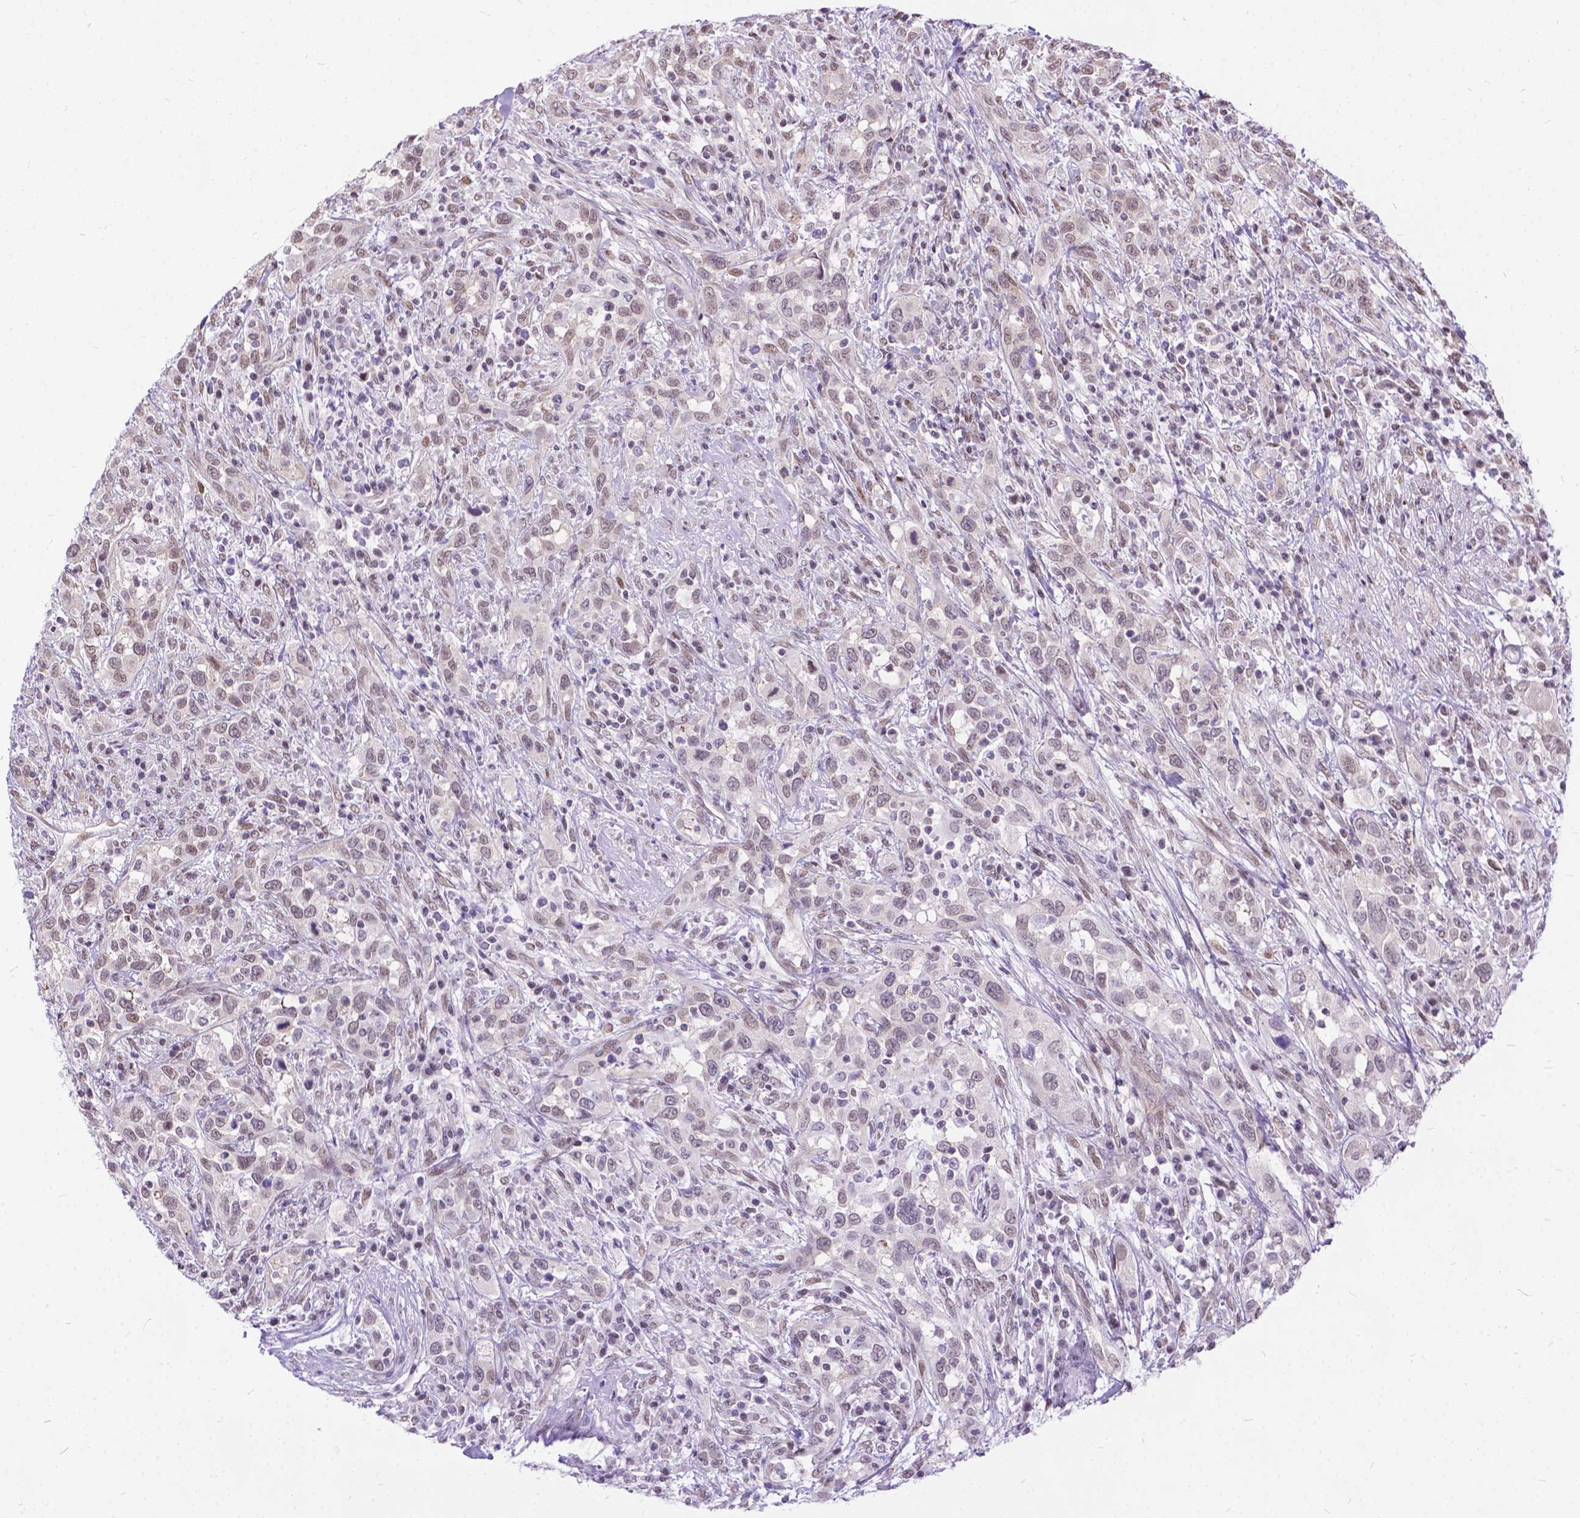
{"staining": {"intensity": "weak", "quantity": "25%-75%", "location": "nuclear"}, "tissue": "urothelial cancer", "cell_type": "Tumor cells", "image_type": "cancer", "snomed": [{"axis": "morphology", "description": "Urothelial carcinoma, NOS"}, {"axis": "morphology", "description": "Urothelial carcinoma, High grade"}, {"axis": "topography", "description": "Urinary bladder"}], "caption": "A histopathology image of human transitional cell carcinoma stained for a protein reveals weak nuclear brown staining in tumor cells. The staining was performed using DAB (3,3'-diaminobenzidine) to visualize the protein expression in brown, while the nuclei were stained in blue with hematoxylin (Magnification: 20x).", "gene": "FAM124B", "patient": {"sex": "female", "age": 64}}